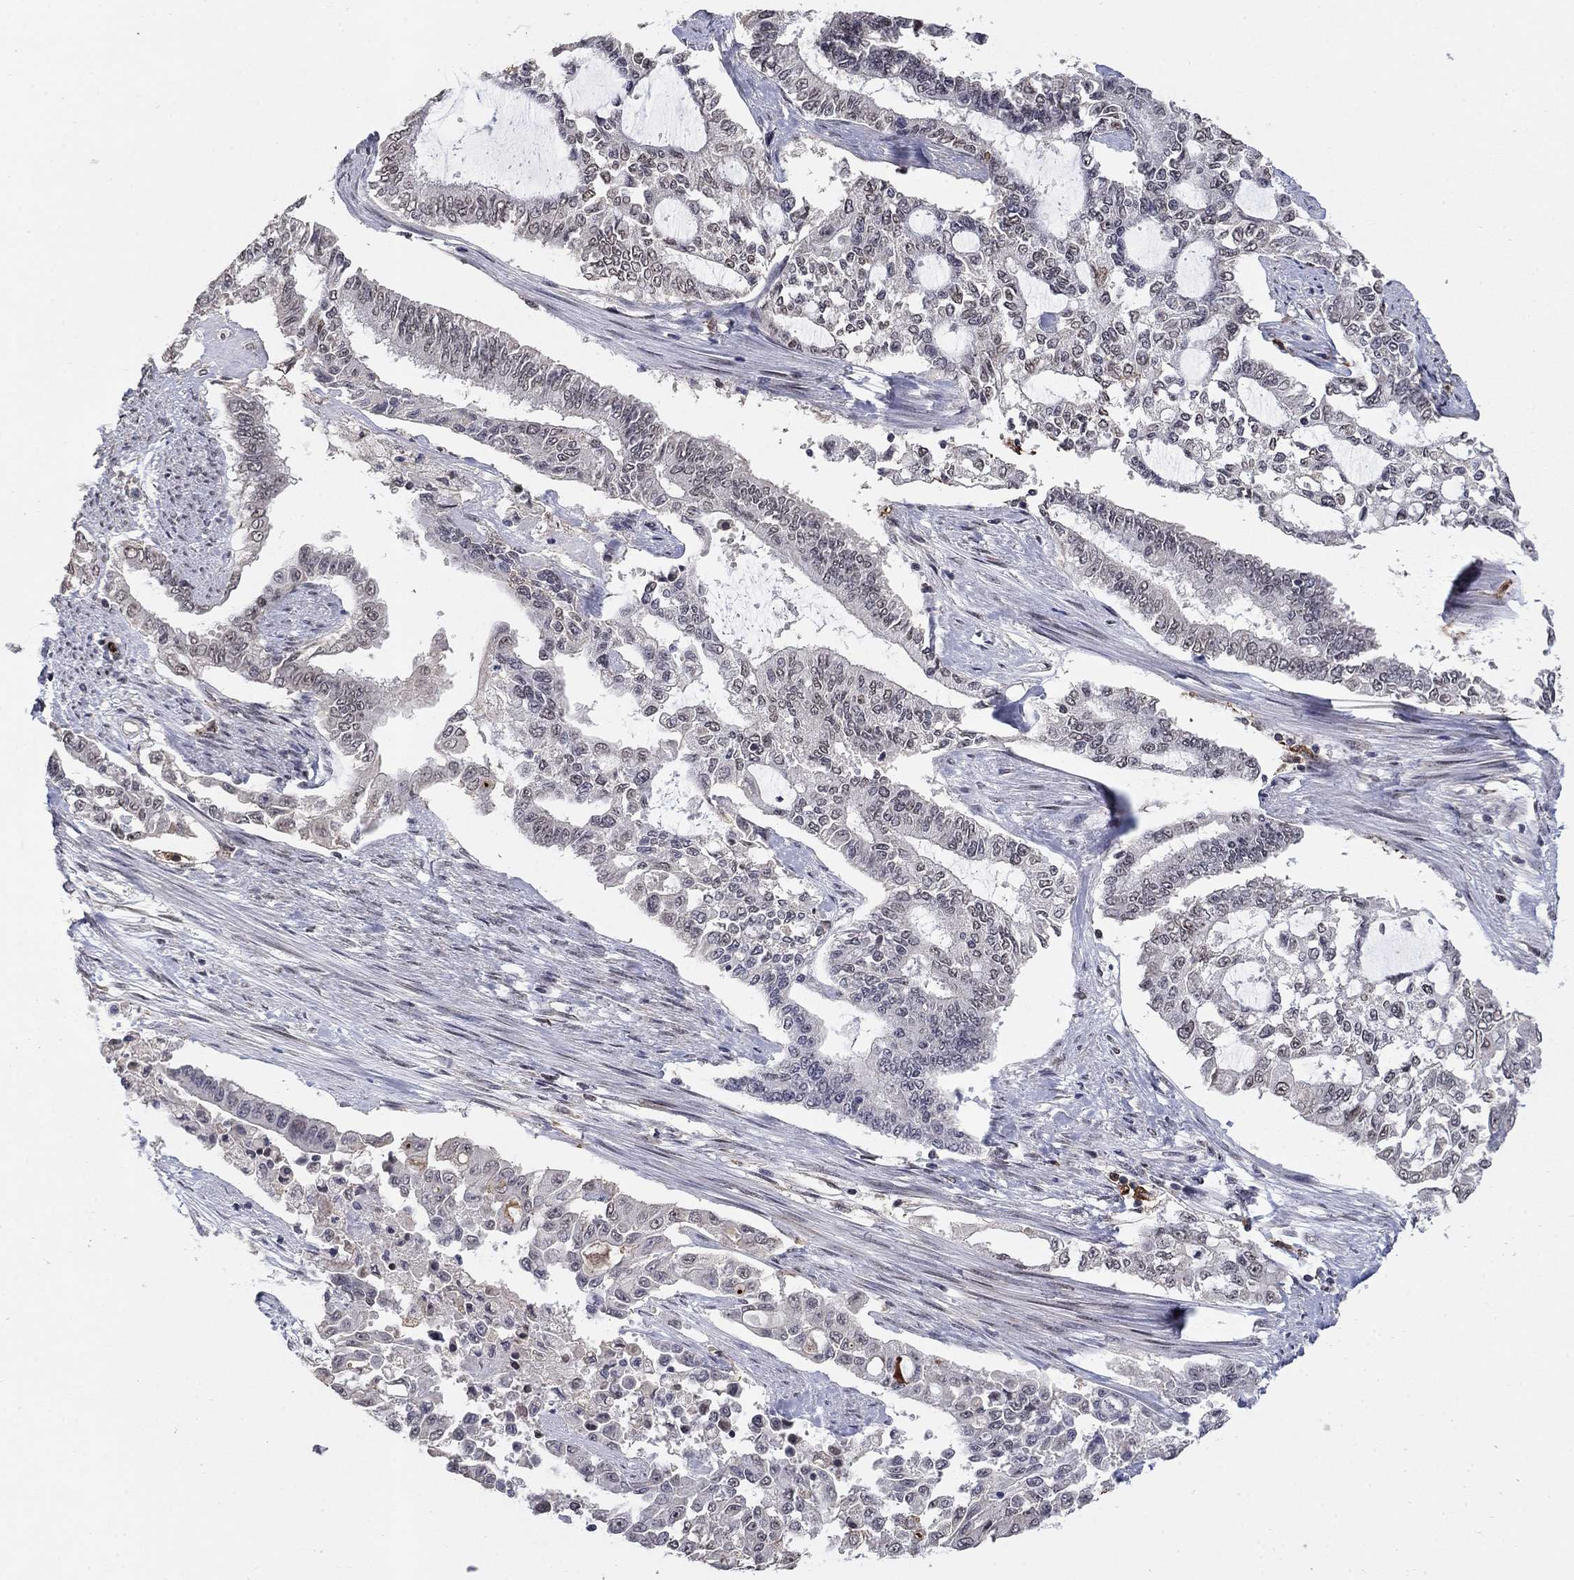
{"staining": {"intensity": "negative", "quantity": "none", "location": "none"}, "tissue": "endometrial cancer", "cell_type": "Tumor cells", "image_type": "cancer", "snomed": [{"axis": "morphology", "description": "Adenocarcinoma, NOS"}, {"axis": "topography", "description": "Uterus"}], "caption": "Protein analysis of endometrial adenocarcinoma displays no significant expression in tumor cells.", "gene": "GRIA3", "patient": {"sex": "female", "age": 59}}